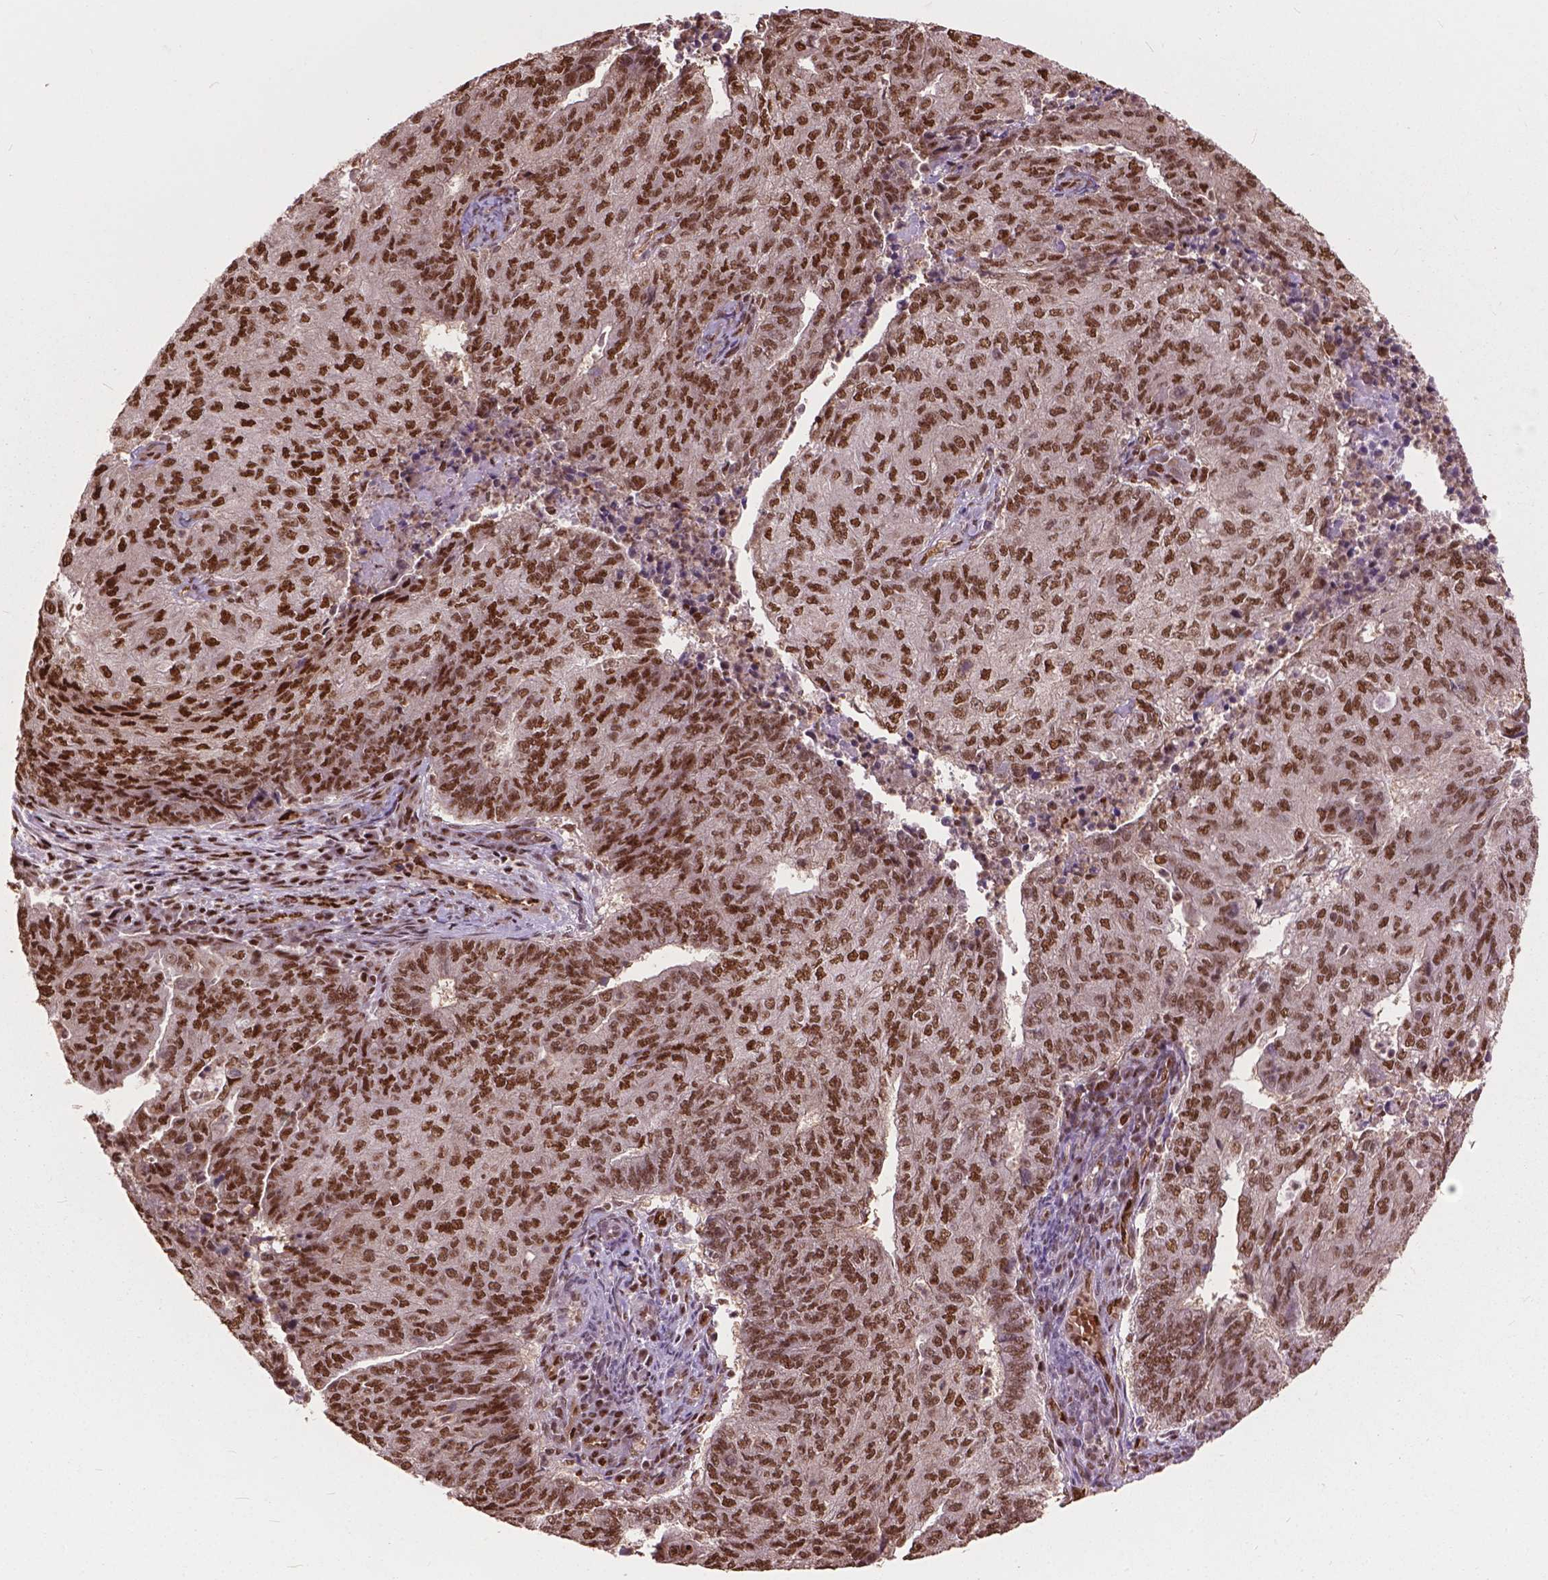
{"staining": {"intensity": "strong", "quantity": ">75%", "location": "nuclear"}, "tissue": "endometrial cancer", "cell_type": "Tumor cells", "image_type": "cancer", "snomed": [{"axis": "morphology", "description": "Adenocarcinoma, NOS"}, {"axis": "topography", "description": "Endometrium"}], "caption": "Protein expression analysis of endometrial cancer exhibits strong nuclear positivity in approximately >75% of tumor cells.", "gene": "ANP32B", "patient": {"sex": "female", "age": 82}}